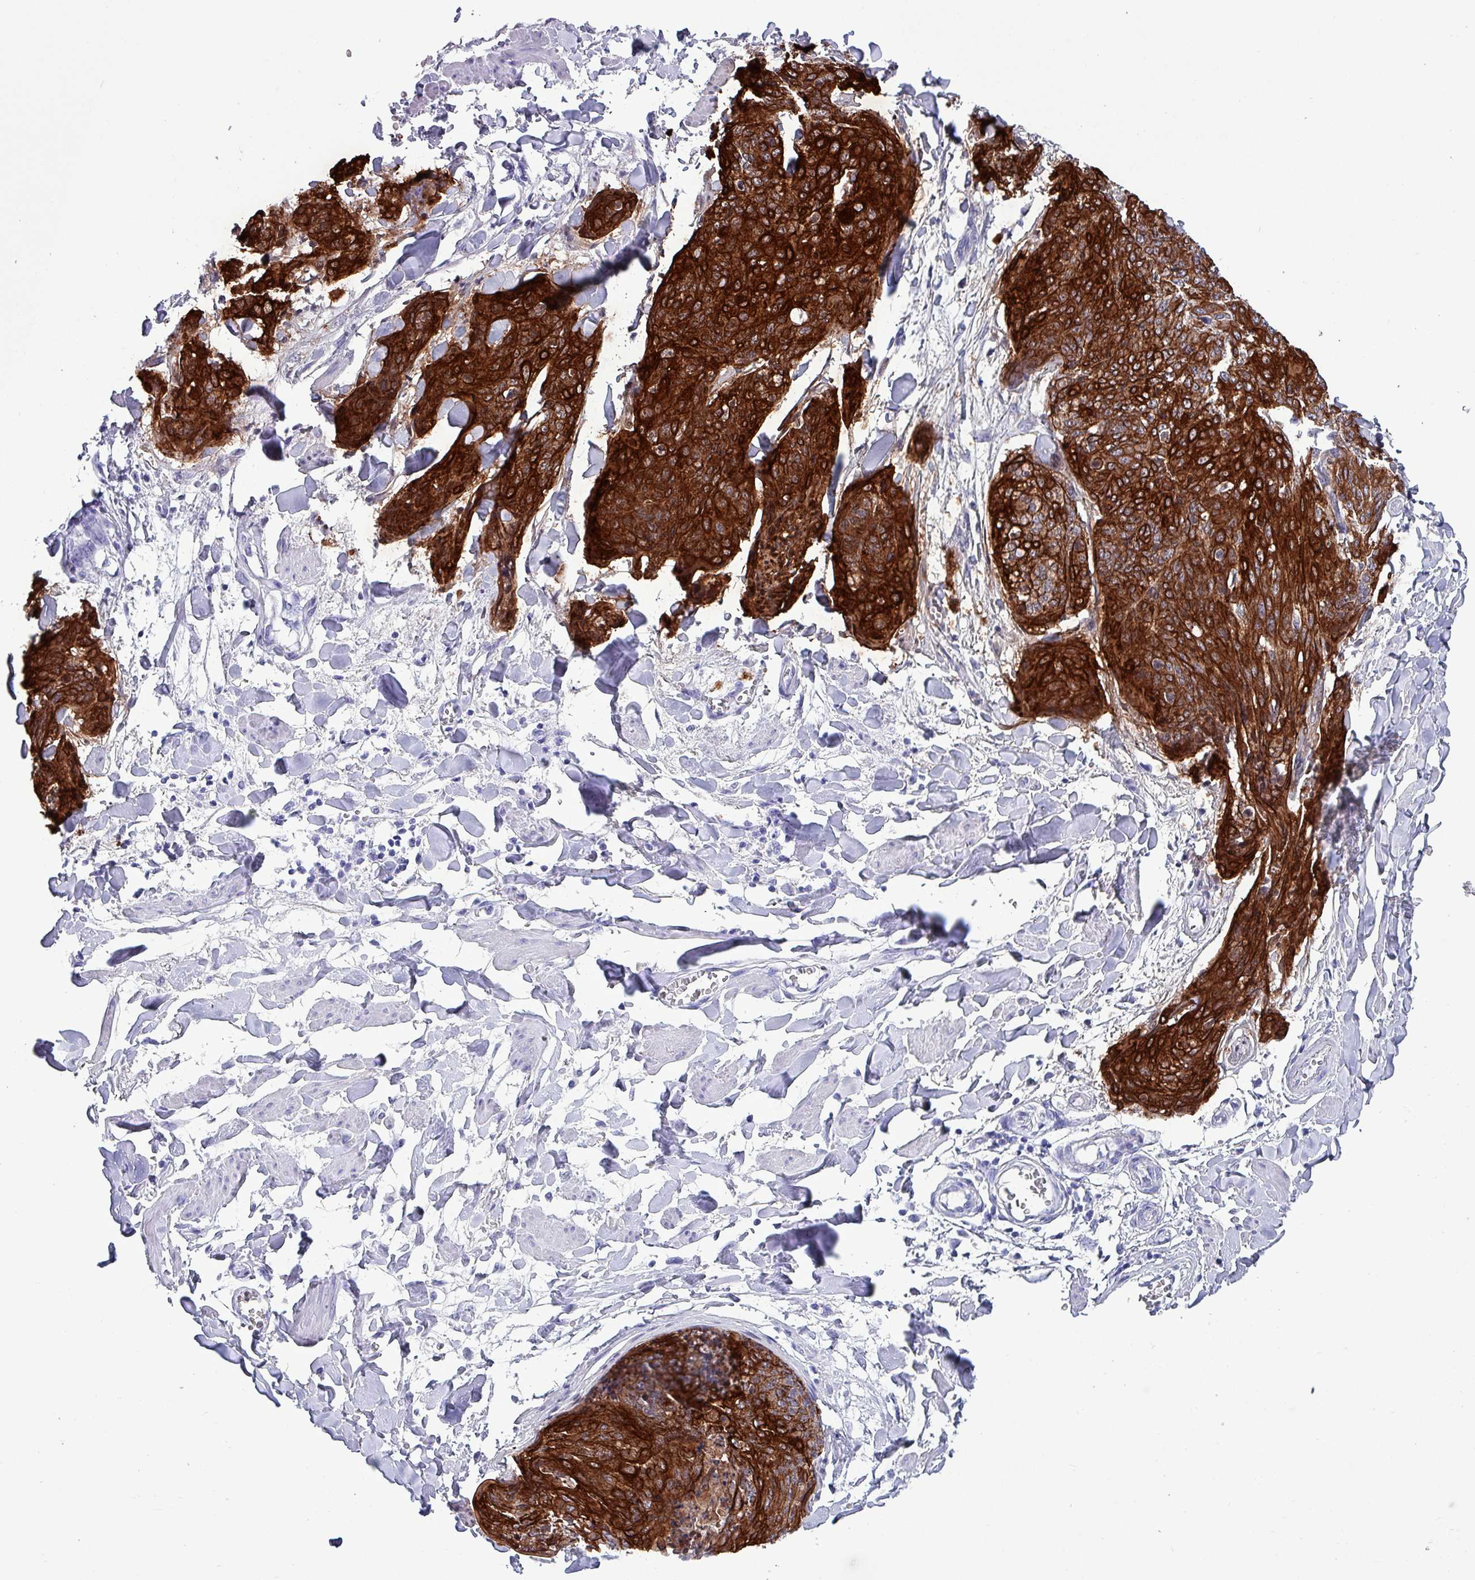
{"staining": {"intensity": "strong", "quantity": ">75%", "location": "cytoplasmic/membranous"}, "tissue": "skin cancer", "cell_type": "Tumor cells", "image_type": "cancer", "snomed": [{"axis": "morphology", "description": "Squamous cell carcinoma, NOS"}, {"axis": "topography", "description": "Skin"}, {"axis": "topography", "description": "Vulva"}], "caption": "Protein staining reveals strong cytoplasmic/membranous positivity in about >75% of tumor cells in squamous cell carcinoma (skin). (brown staining indicates protein expression, while blue staining denotes nuclei).", "gene": "KRT6C", "patient": {"sex": "female", "age": 85}}